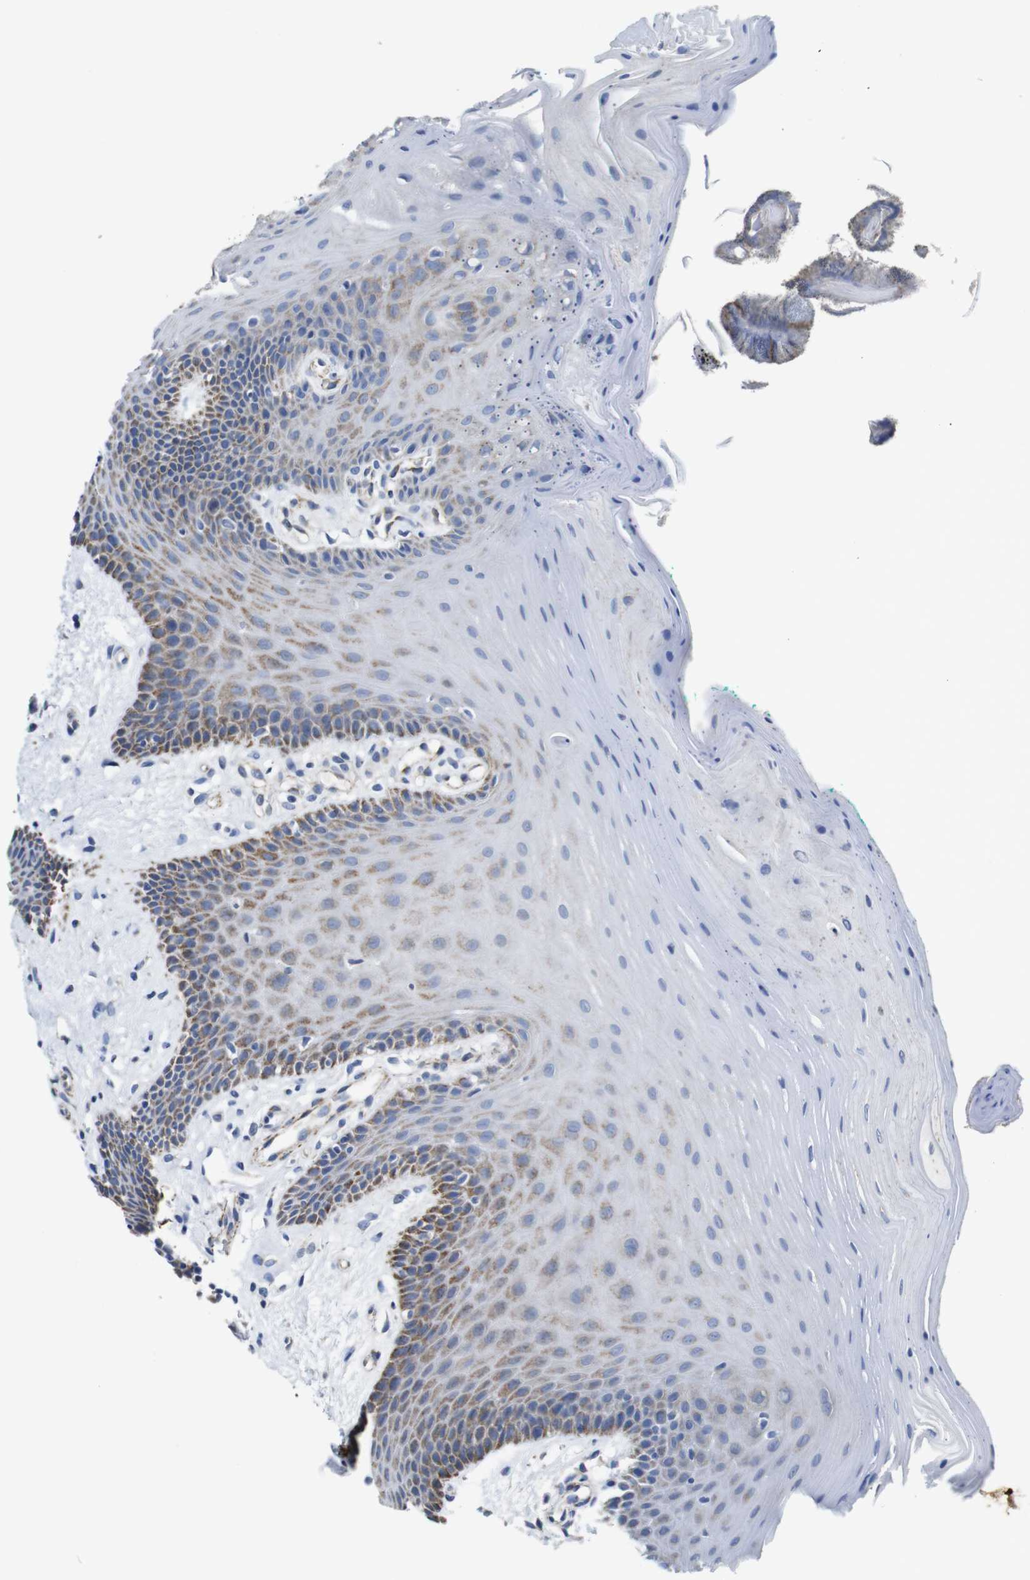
{"staining": {"intensity": "moderate", "quantity": "25%-75%", "location": "cytoplasmic/membranous"}, "tissue": "oral mucosa", "cell_type": "Squamous epithelial cells", "image_type": "normal", "snomed": [{"axis": "morphology", "description": "Normal tissue, NOS"}, {"axis": "topography", "description": "Skeletal muscle"}, {"axis": "topography", "description": "Oral tissue"}], "caption": "Squamous epithelial cells display medium levels of moderate cytoplasmic/membranous expression in about 25%-75% of cells in normal oral mucosa.", "gene": "MAOA", "patient": {"sex": "male", "age": 58}}